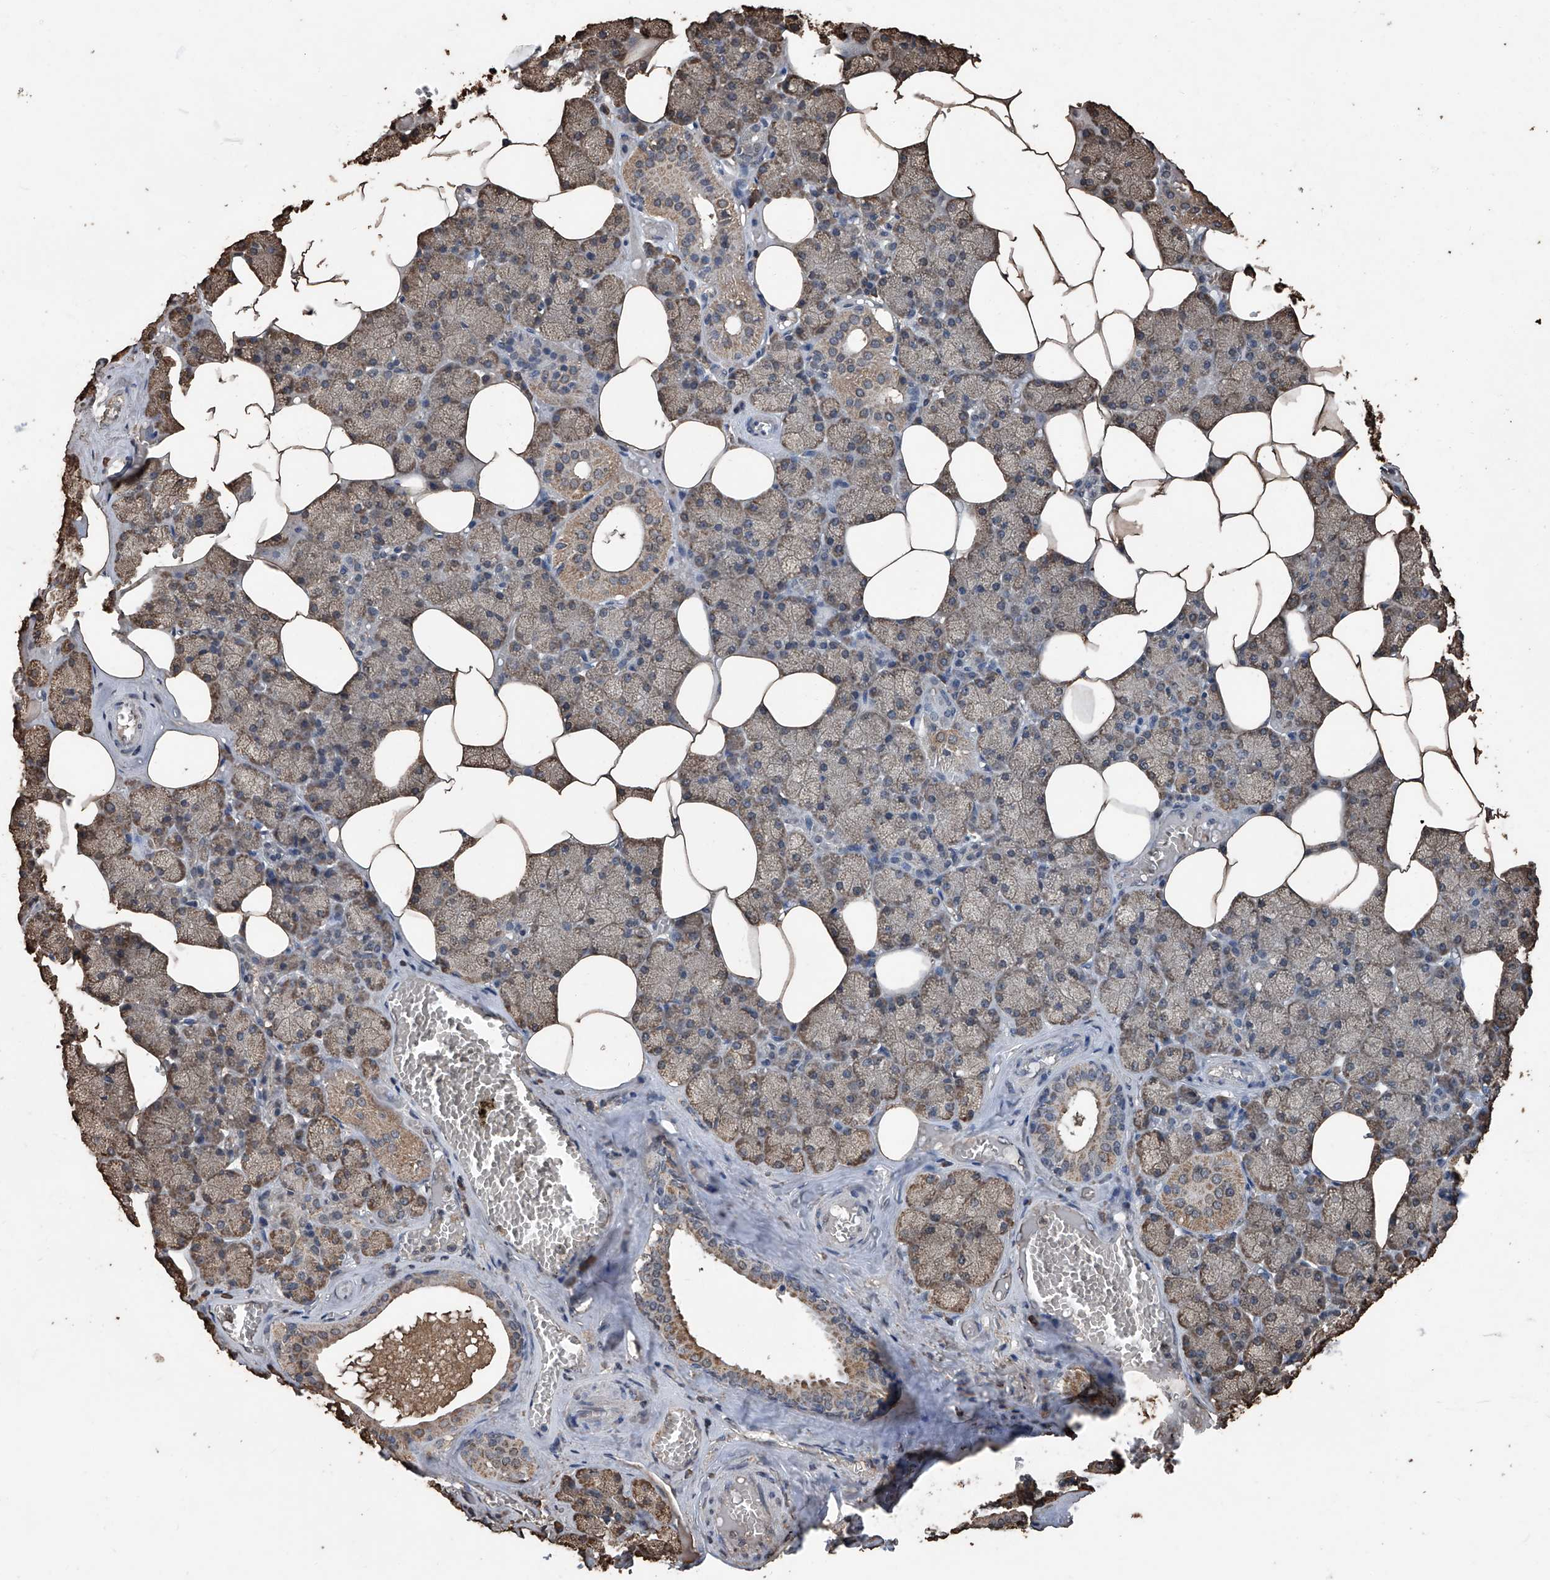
{"staining": {"intensity": "moderate", "quantity": ">75%", "location": "cytoplasmic/membranous"}, "tissue": "salivary gland", "cell_type": "Glandular cells", "image_type": "normal", "snomed": [{"axis": "morphology", "description": "Normal tissue, NOS"}, {"axis": "topography", "description": "Salivary gland"}], "caption": "Approximately >75% of glandular cells in benign salivary gland exhibit moderate cytoplasmic/membranous protein staining as visualized by brown immunohistochemical staining.", "gene": "STARD7", "patient": {"sex": "male", "age": 62}}